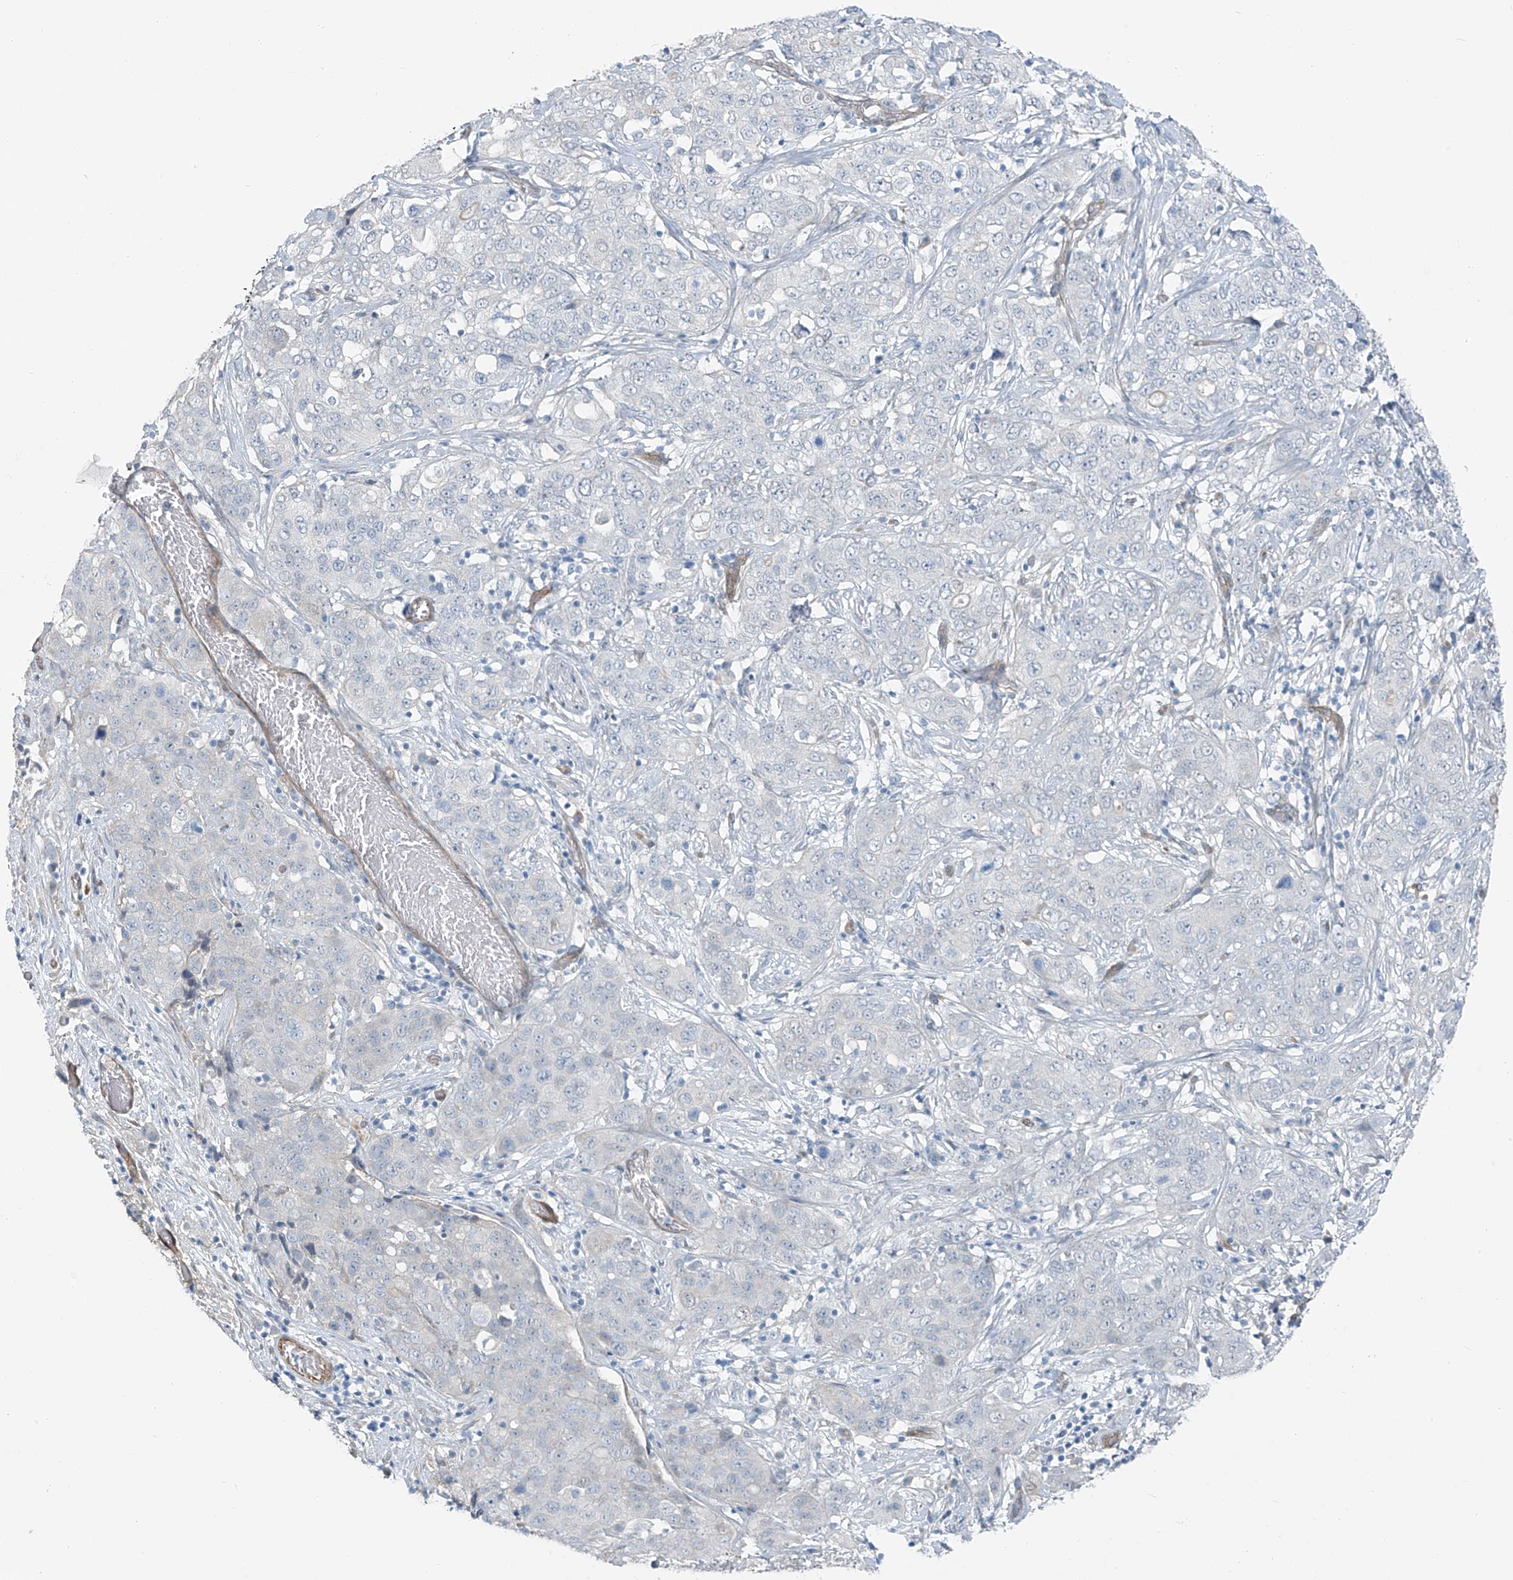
{"staining": {"intensity": "negative", "quantity": "none", "location": "none"}, "tissue": "stomach cancer", "cell_type": "Tumor cells", "image_type": "cancer", "snomed": [{"axis": "morphology", "description": "Normal tissue, NOS"}, {"axis": "morphology", "description": "Adenocarcinoma, NOS"}, {"axis": "topography", "description": "Lymph node"}, {"axis": "topography", "description": "Stomach"}], "caption": "Immunohistochemistry (IHC) histopathology image of stomach cancer (adenocarcinoma) stained for a protein (brown), which exhibits no expression in tumor cells.", "gene": "TNS2", "patient": {"sex": "male", "age": 48}}